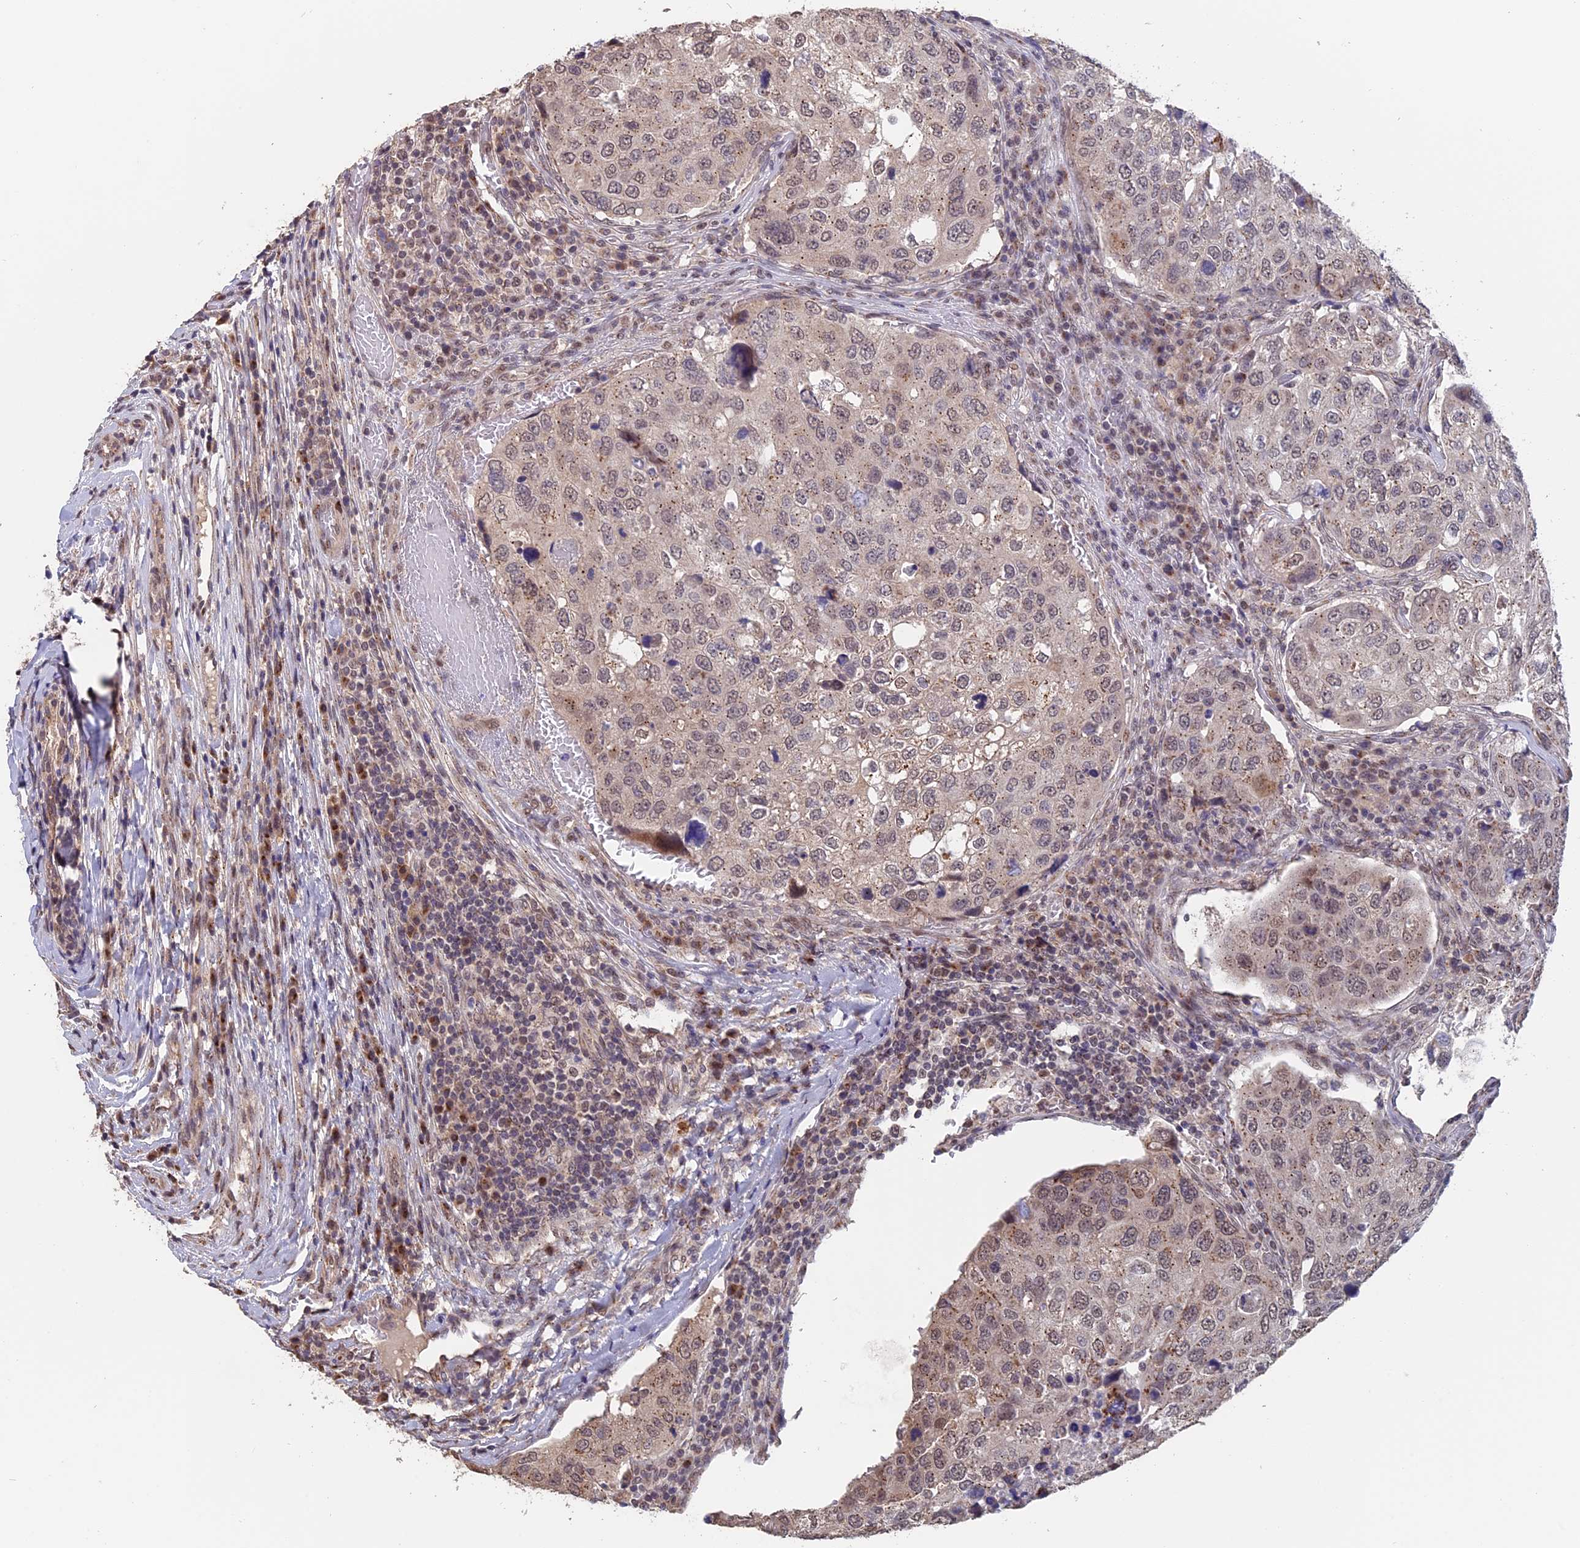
{"staining": {"intensity": "weak", "quantity": ">75%", "location": "cytoplasmic/membranous,nuclear"}, "tissue": "urothelial cancer", "cell_type": "Tumor cells", "image_type": "cancer", "snomed": [{"axis": "morphology", "description": "Urothelial carcinoma, High grade"}, {"axis": "topography", "description": "Lymph node"}, {"axis": "topography", "description": "Urinary bladder"}], "caption": "IHC of high-grade urothelial carcinoma reveals low levels of weak cytoplasmic/membranous and nuclear staining in about >75% of tumor cells. The staining was performed using DAB to visualize the protein expression in brown, while the nuclei were stained in blue with hematoxylin (Magnification: 20x).", "gene": "PIGQ", "patient": {"sex": "male", "age": 51}}